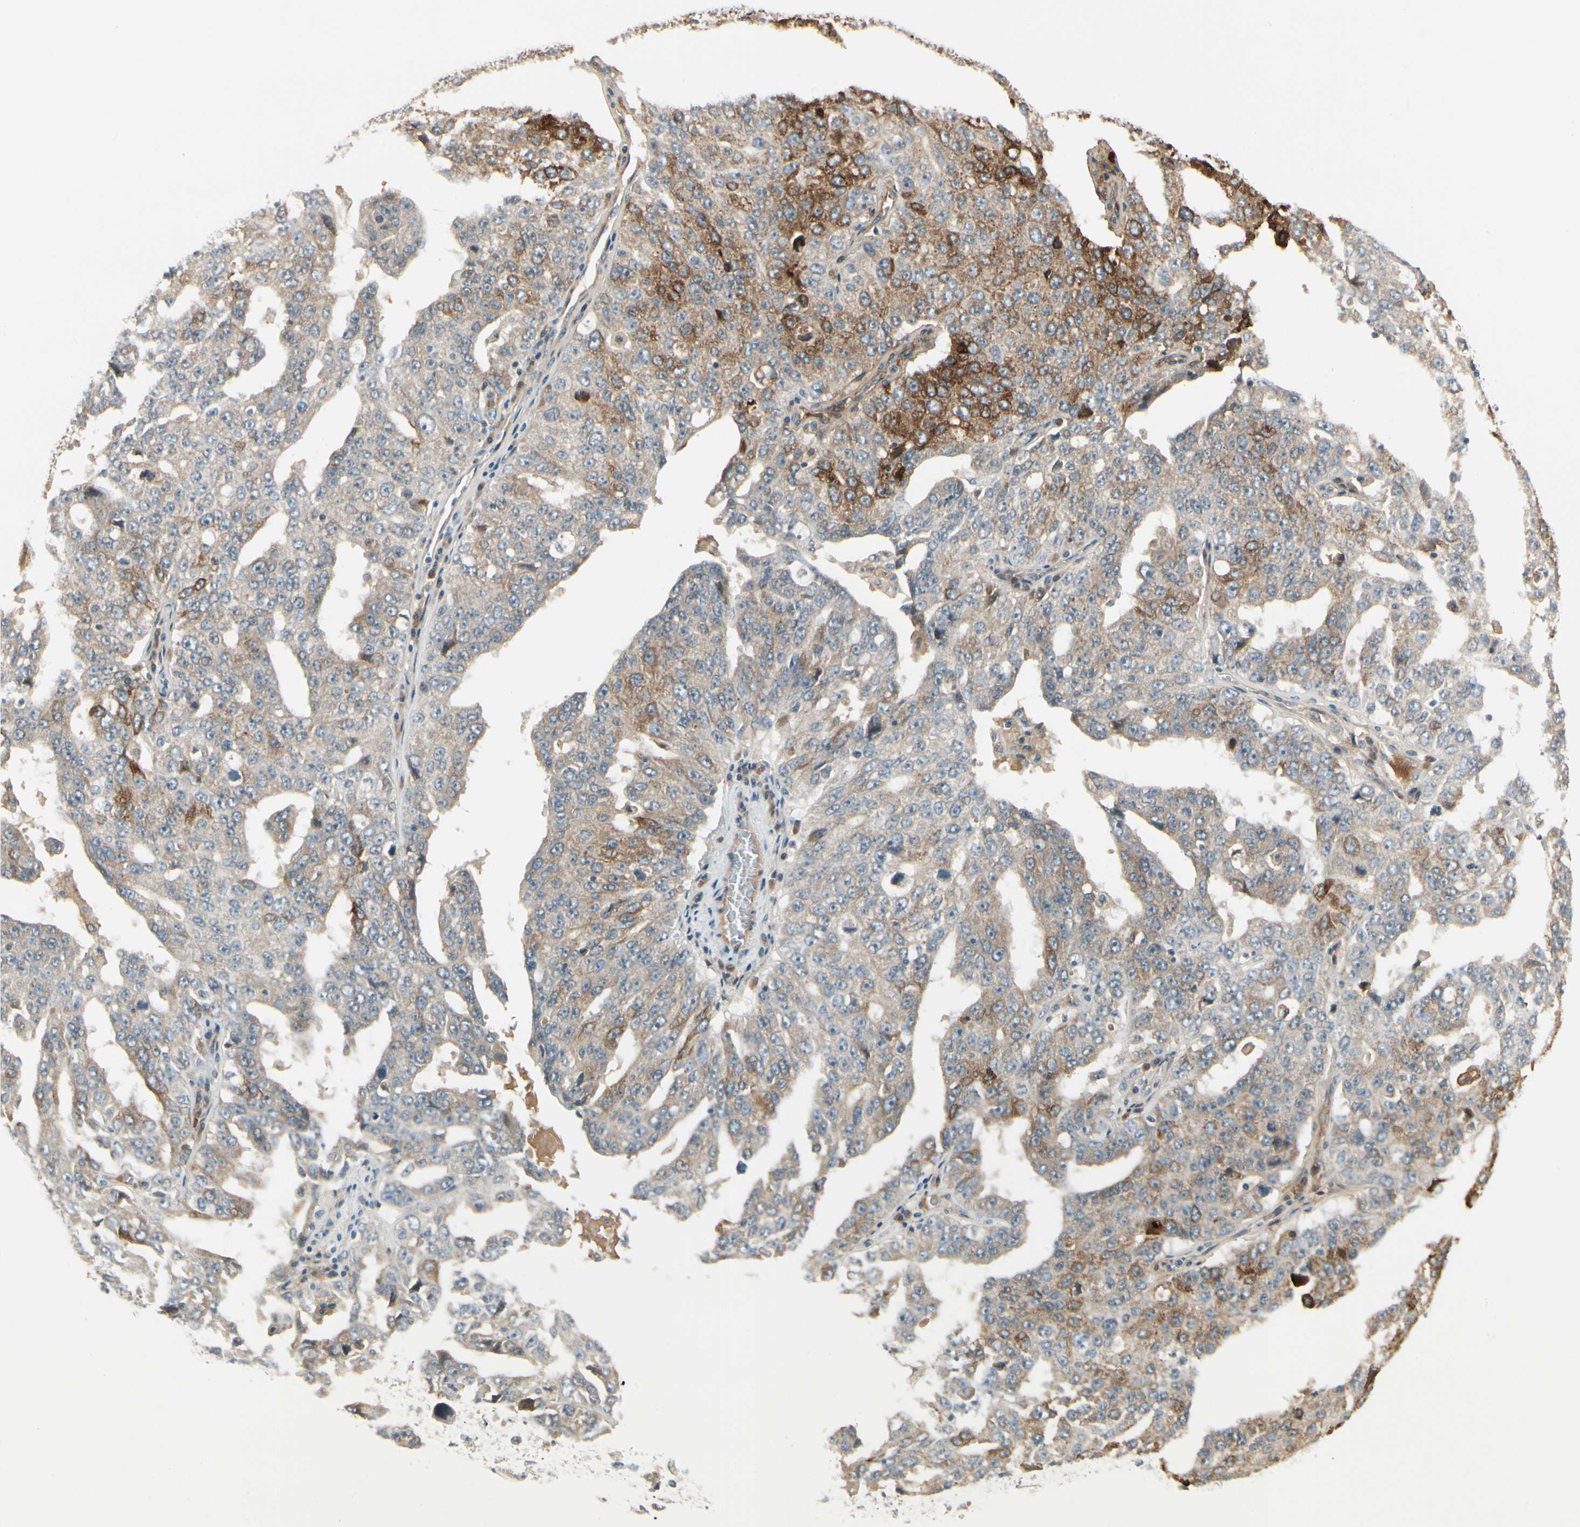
{"staining": {"intensity": "strong", "quantity": "<25%", "location": "cytoplasmic/membranous"}, "tissue": "ovarian cancer", "cell_type": "Tumor cells", "image_type": "cancer", "snomed": [{"axis": "morphology", "description": "Carcinoma, endometroid"}, {"axis": "topography", "description": "Ovary"}], "caption": "Tumor cells demonstrate strong cytoplasmic/membranous positivity in approximately <25% of cells in ovarian endometroid carcinoma.", "gene": "EPHB3", "patient": {"sex": "female", "age": 62}}